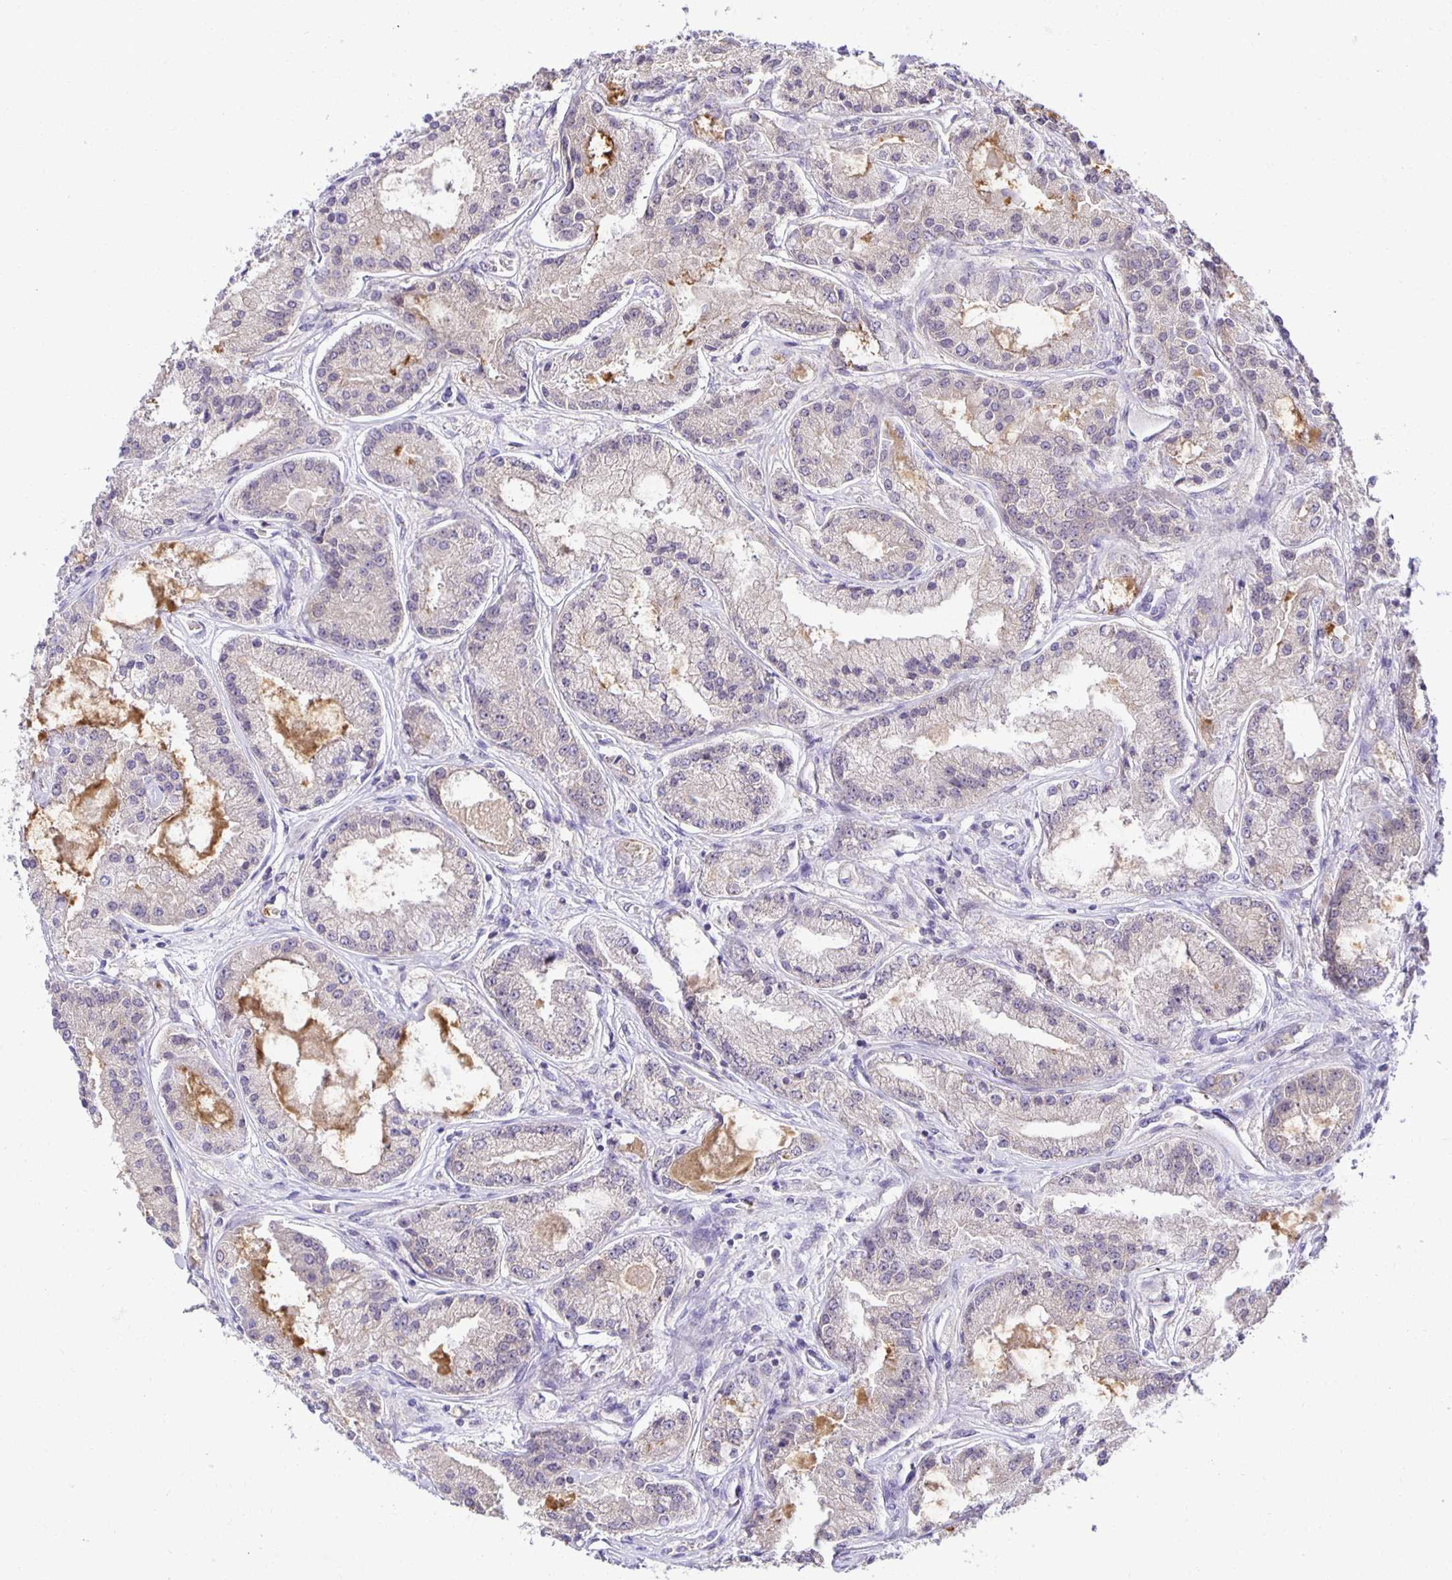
{"staining": {"intensity": "weak", "quantity": "25%-75%", "location": "cytoplasmic/membranous"}, "tissue": "prostate cancer", "cell_type": "Tumor cells", "image_type": "cancer", "snomed": [{"axis": "morphology", "description": "Adenocarcinoma, High grade"}, {"axis": "topography", "description": "Prostate"}], "caption": "This histopathology image reveals immunohistochemistry staining of human prostate cancer (high-grade adenocarcinoma), with low weak cytoplasmic/membranous staining in about 25%-75% of tumor cells.", "gene": "MIEN1", "patient": {"sex": "male", "age": 67}}